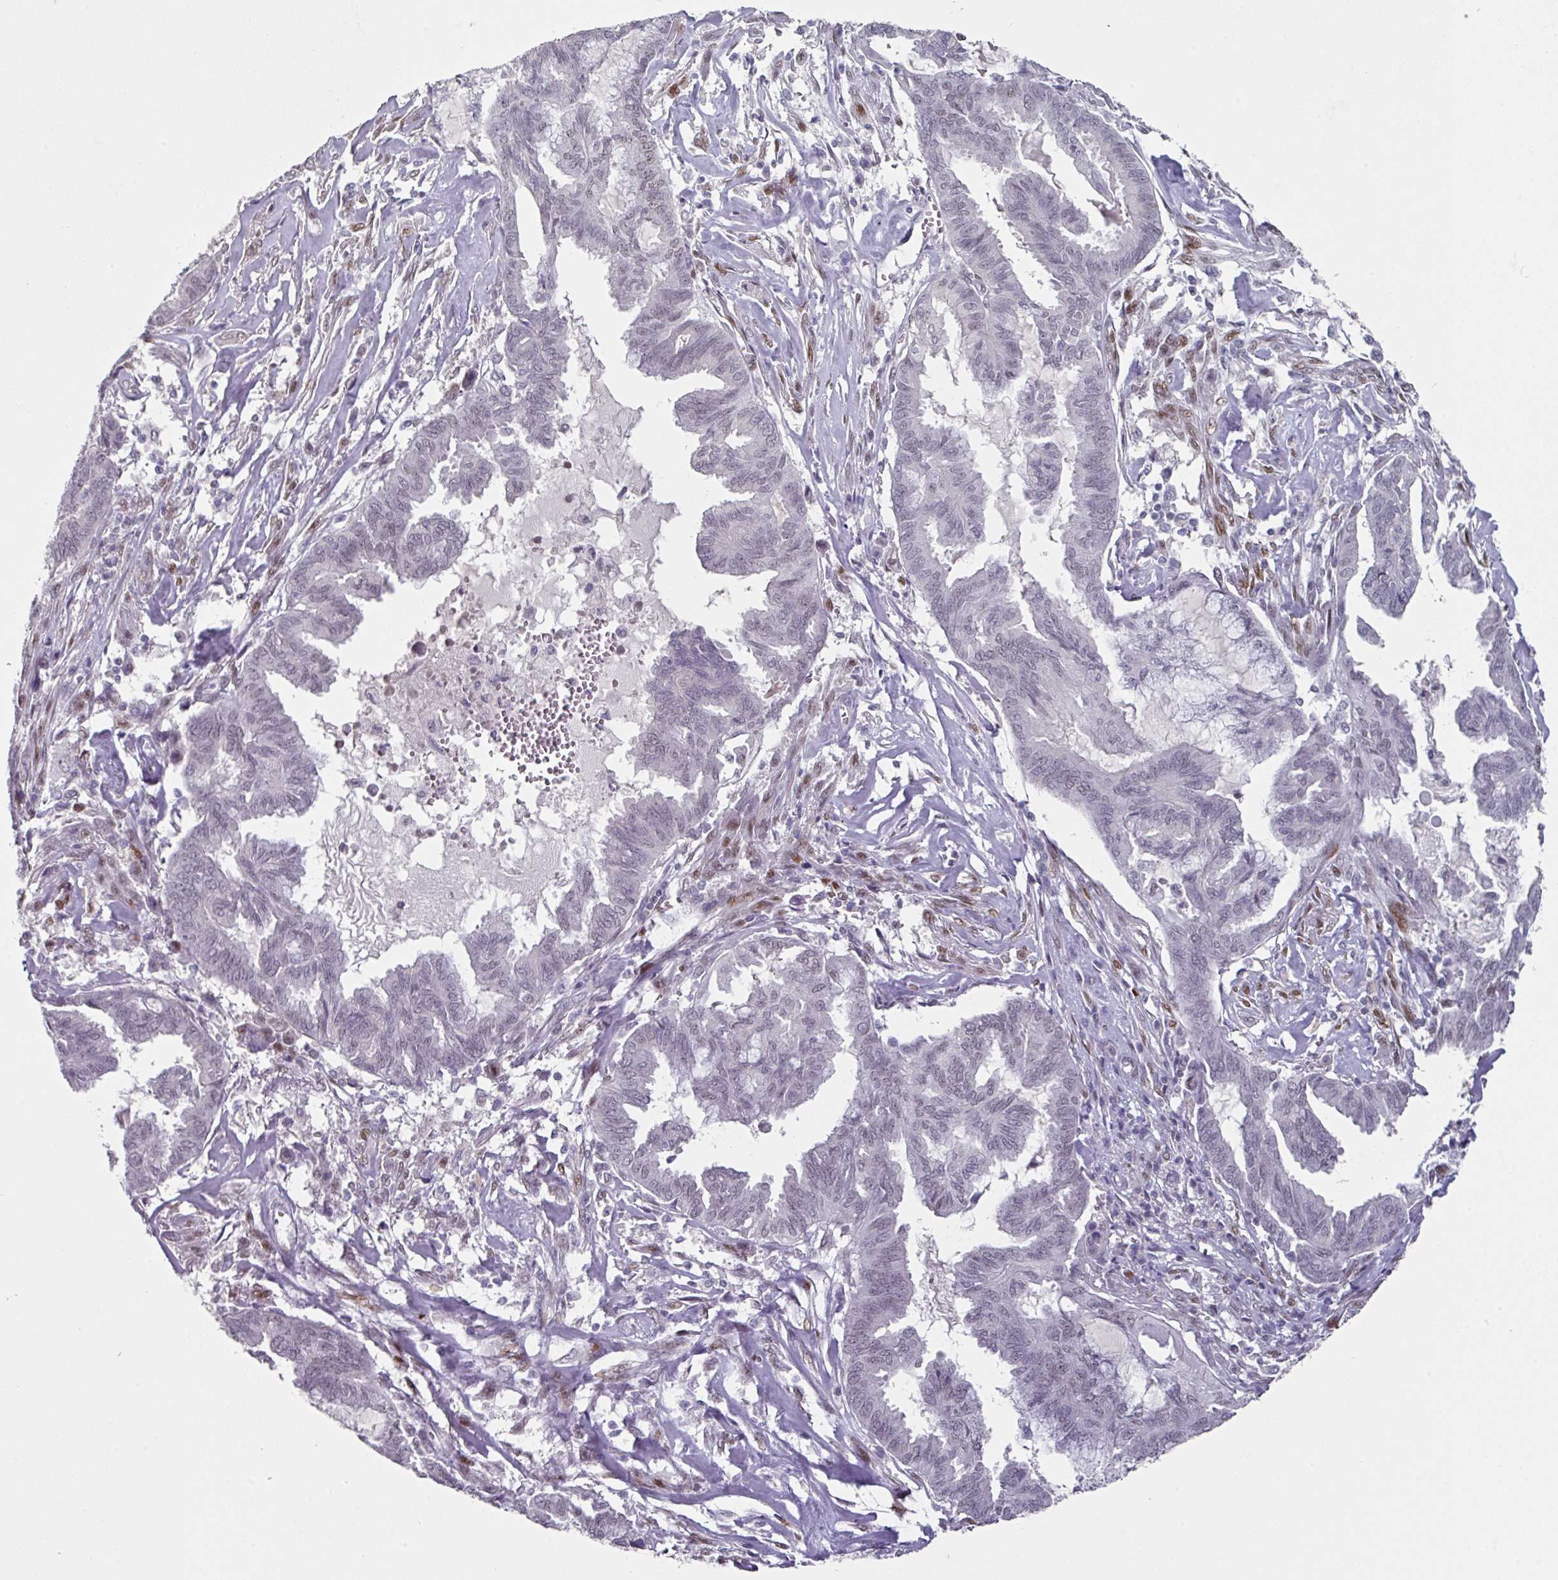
{"staining": {"intensity": "weak", "quantity": "<25%", "location": "nuclear"}, "tissue": "endometrial cancer", "cell_type": "Tumor cells", "image_type": "cancer", "snomed": [{"axis": "morphology", "description": "Adenocarcinoma, NOS"}, {"axis": "topography", "description": "Endometrium"}], "caption": "Immunohistochemical staining of endometrial adenocarcinoma displays no significant positivity in tumor cells. (DAB (3,3'-diaminobenzidine) immunohistochemistry (IHC) with hematoxylin counter stain).", "gene": "ELK1", "patient": {"sex": "female", "age": 86}}